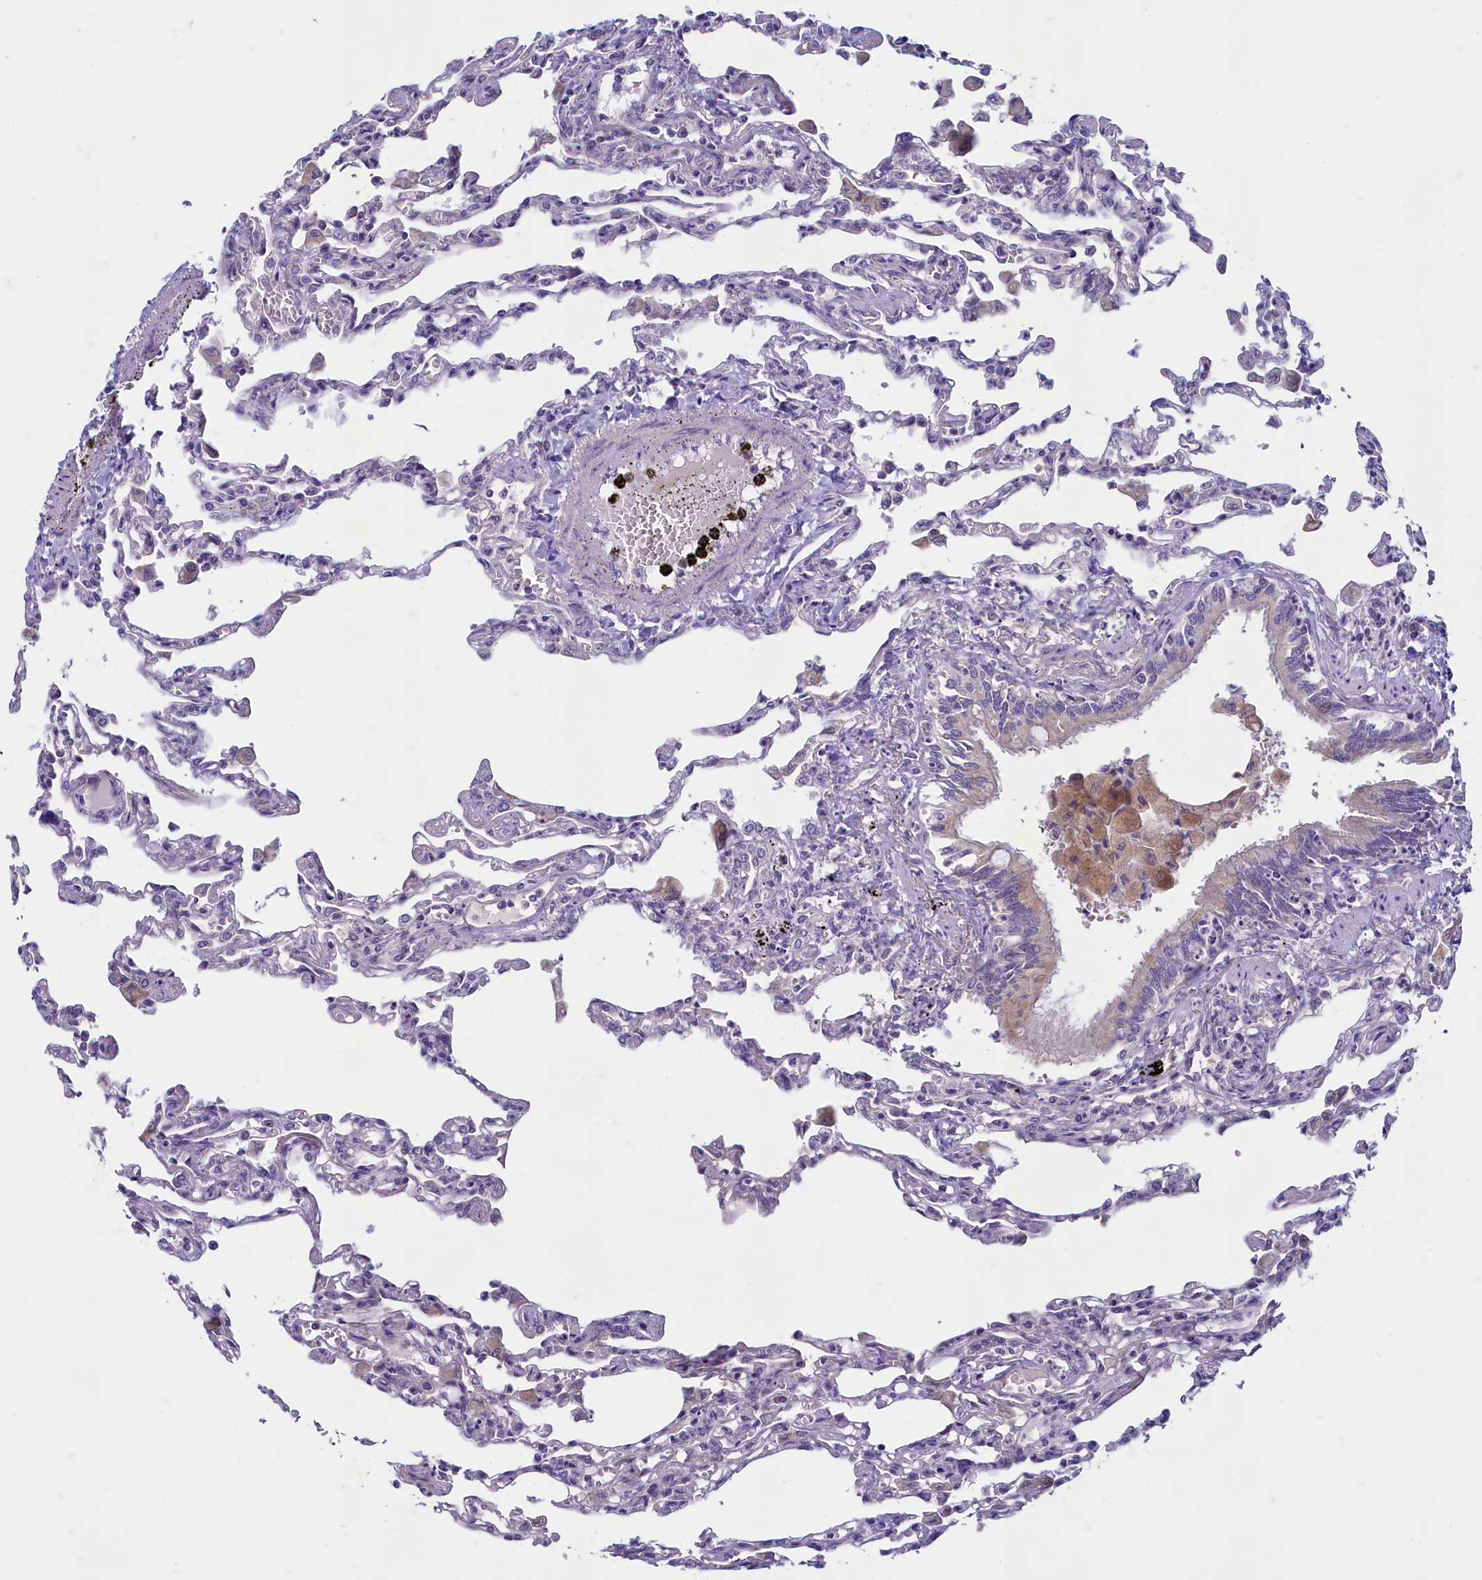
{"staining": {"intensity": "negative", "quantity": "none", "location": "none"}, "tissue": "lung", "cell_type": "Alveolar cells", "image_type": "normal", "snomed": [{"axis": "morphology", "description": "Normal tissue, NOS"}, {"axis": "topography", "description": "Bronchus"}, {"axis": "topography", "description": "Lung"}], "caption": "A photomicrograph of human lung is negative for staining in alveolar cells. The staining is performed using DAB (3,3'-diaminobenzidine) brown chromogen with nuclei counter-stained in using hematoxylin.", "gene": "MAP1LC3A", "patient": {"sex": "female", "age": 49}}